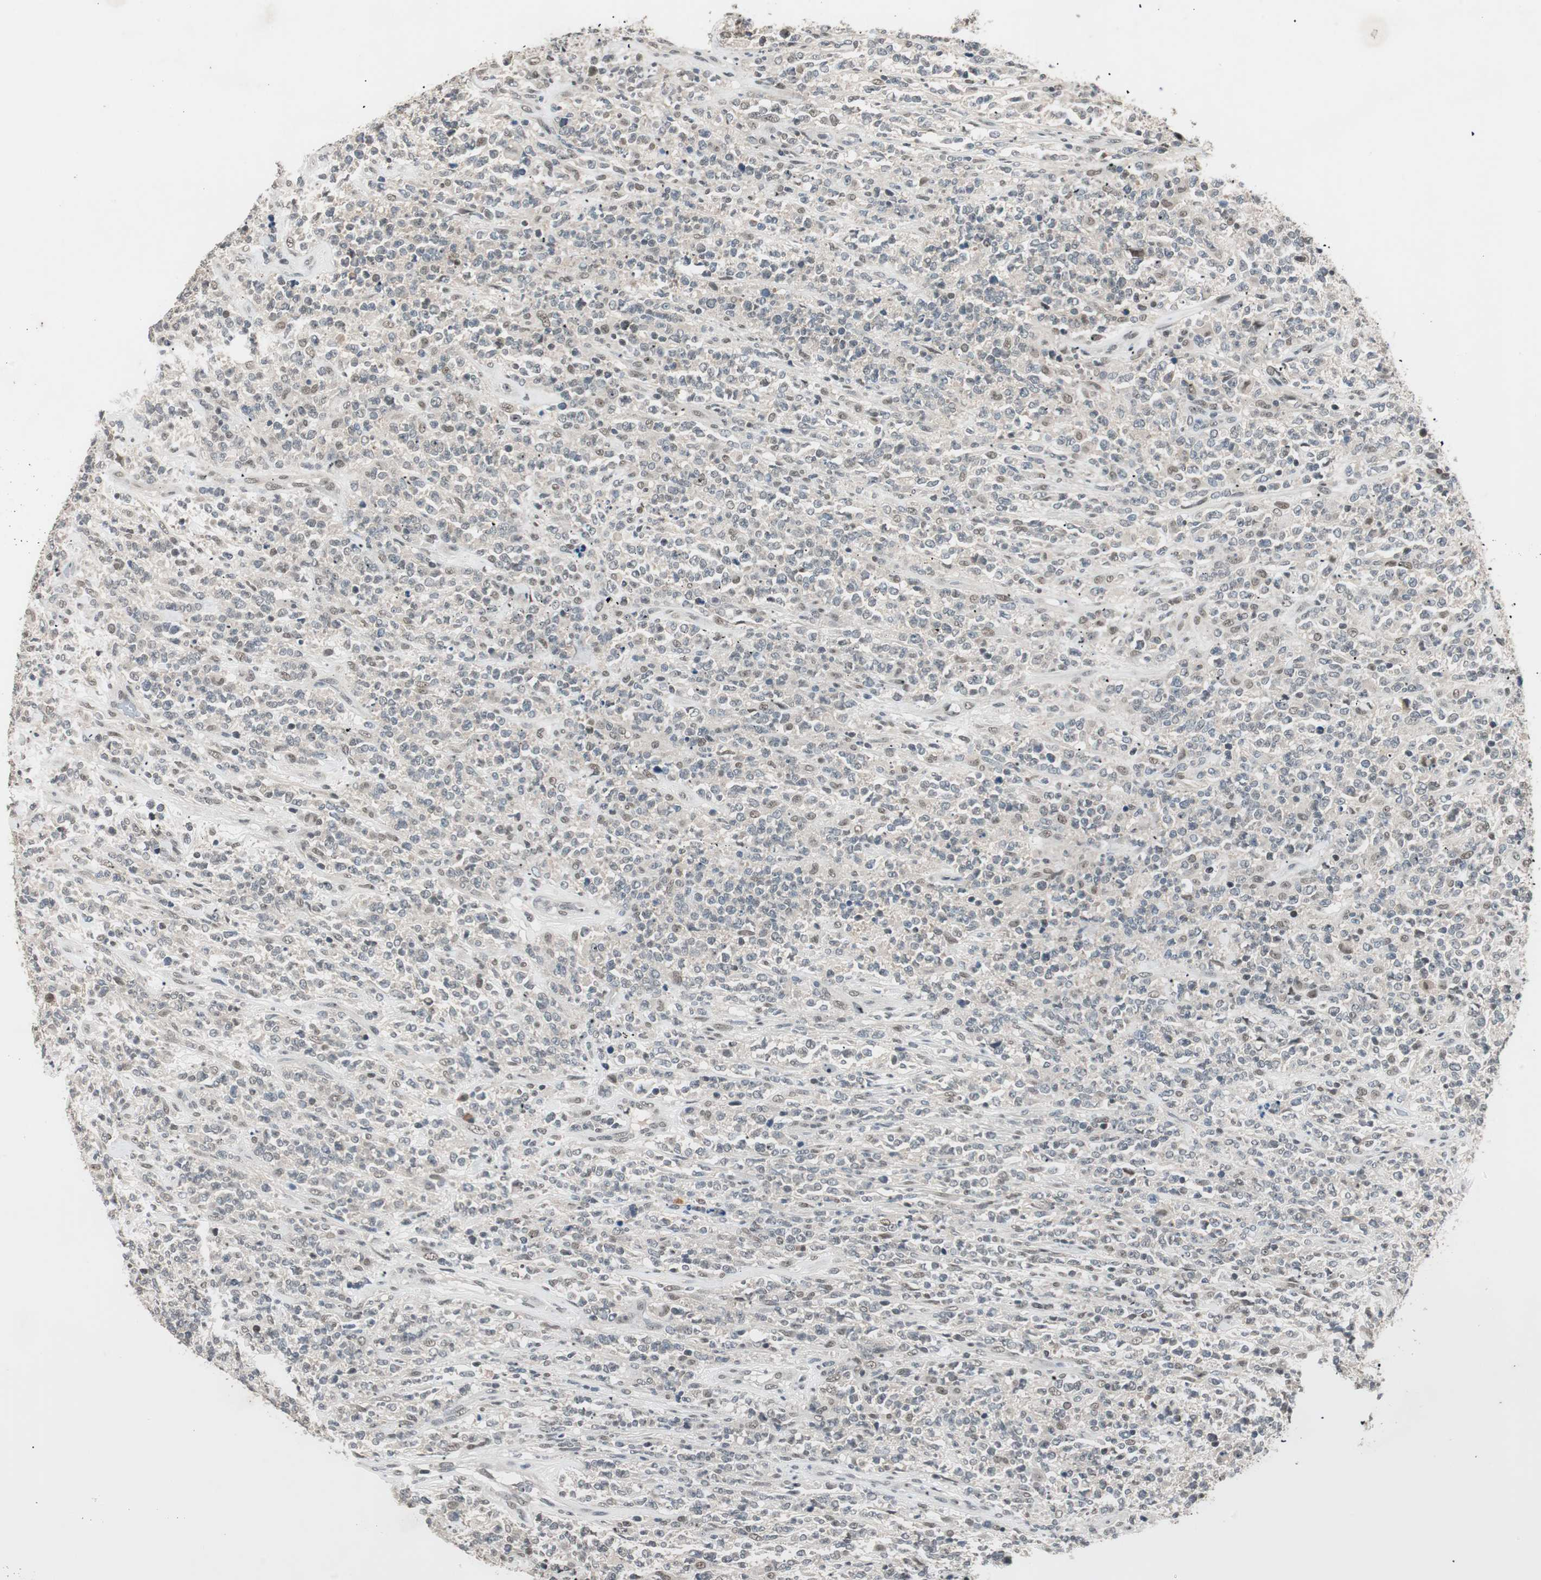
{"staining": {"intensity": "weak", "quantity": "<25%", "location": "nuclear"}, "tissue": "lymphoma", "cell_type": "Tumor cells", "image_type": "cancer", "snomed": [{"axis": "morphology", "description": "Malignant lymphoma, non-Hodgkin's type, High grade"}, {"axis": "topography", "description": "Soft tissue"}], "caption": "DAB (3,3'-diaminobenzidine) immunohistochemical staining of high-grade malignant lymphoma, non-Hodgkin's type shows no significant expression in tumor cells. (DAB (3,3'-diaminobenzidine) immunohistochemistry with hematoxylin counter stain).", "gene": "NFRKB", "patient": {"sex": "male", "age": 18}}